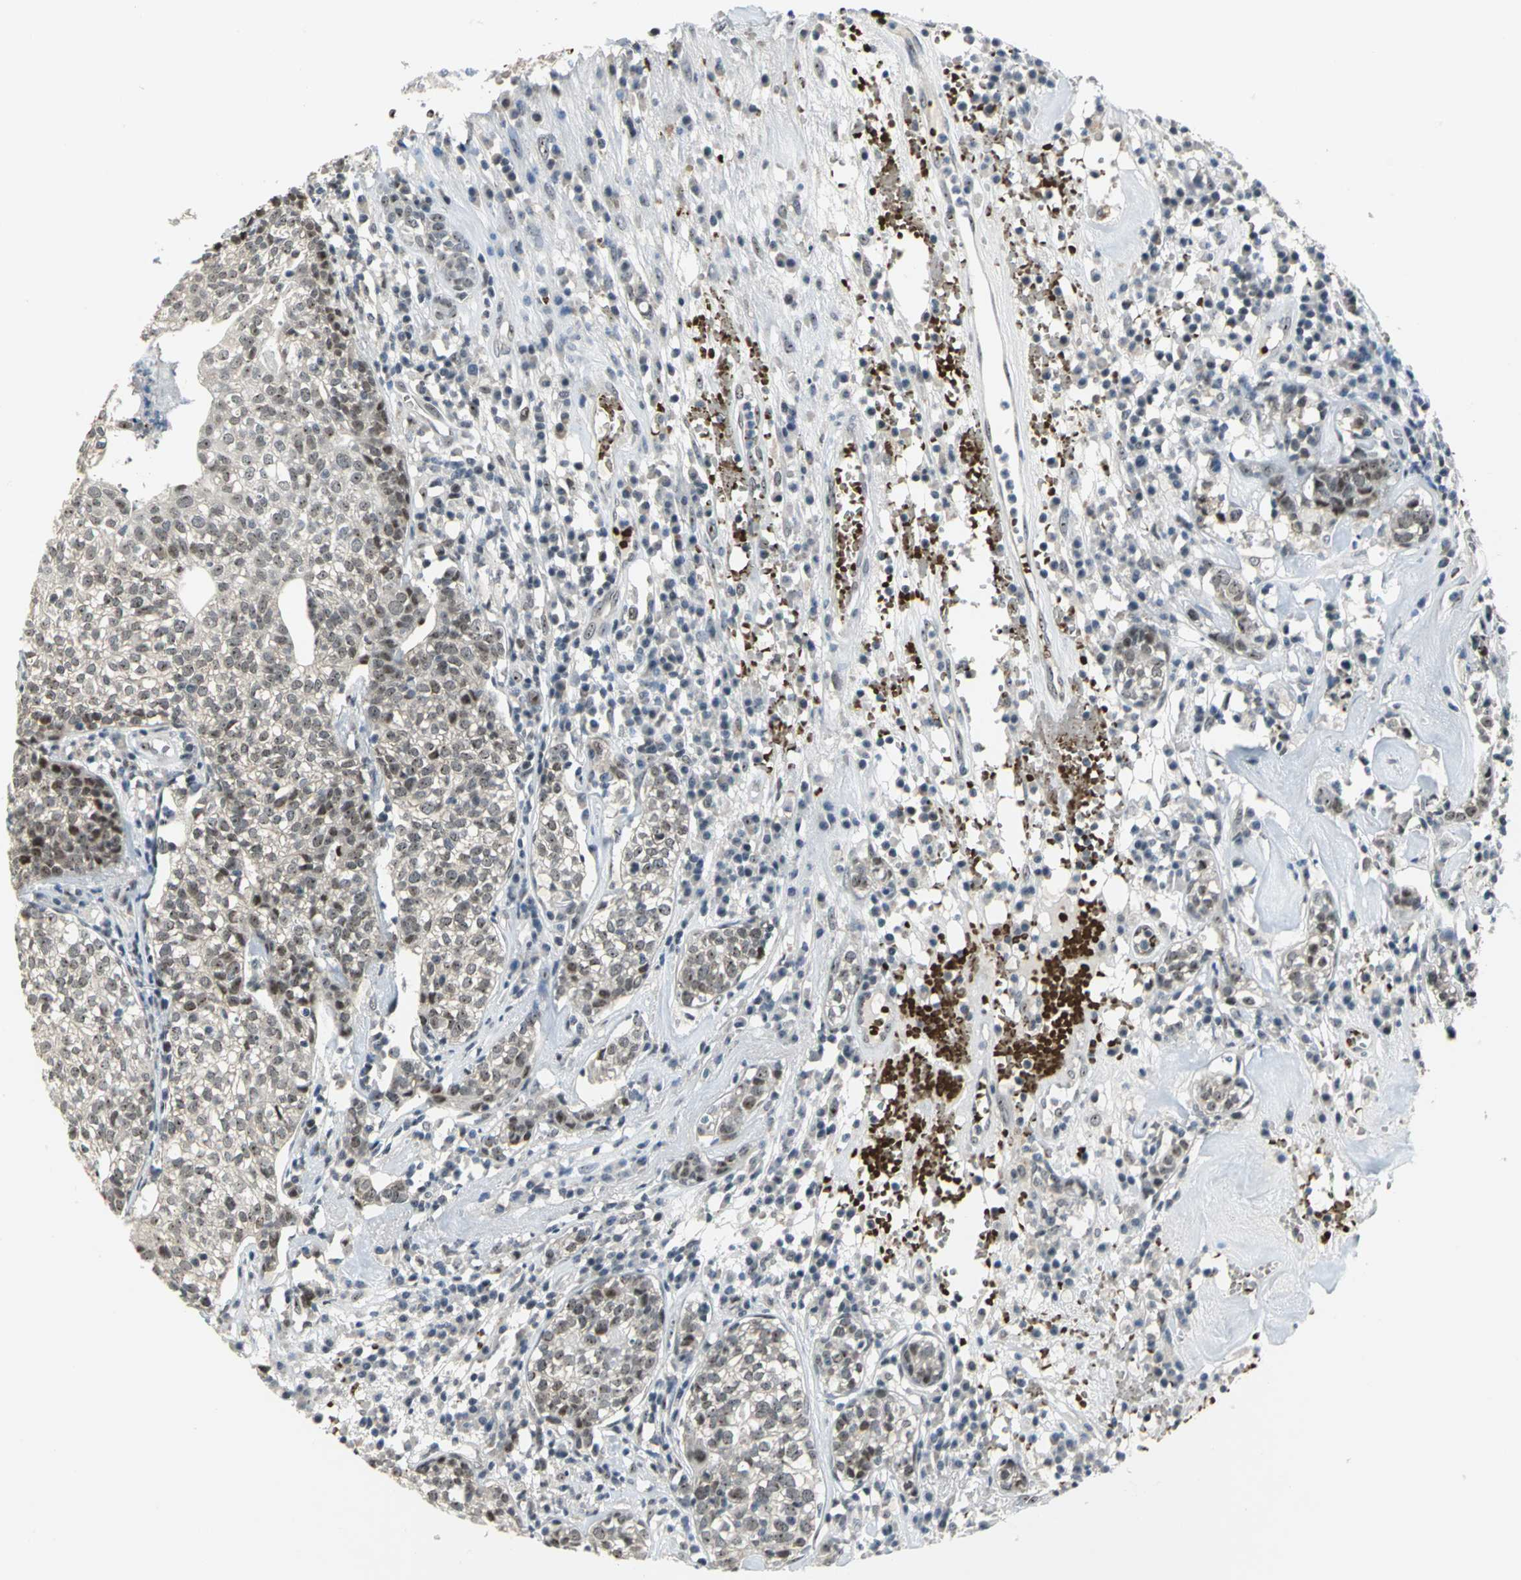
{"staining": {"intensity": "weak", "quantity": ">75%", "location": "nuclear"}, "tissue": "head and neck cancer", "cell_type": "Tumor cells", "image_type": "cancer", "snomed": [{"axis": "morphology", "description": "Adenocarcinoma, NOS"}, {"axis": "topography", "description": "Salivary gland"}, {"axis": "topography", "description": "Head-Neck"}], "caption": "This histopathology image displays immunohistochemistry (IHC) staining of human head and neck cancer (adenocarcinoma), with low weak nuclear expression in approximately >75% of tumor cells.", "gene": "GLI3", "patient": {"sex": "female", "age": 65}}